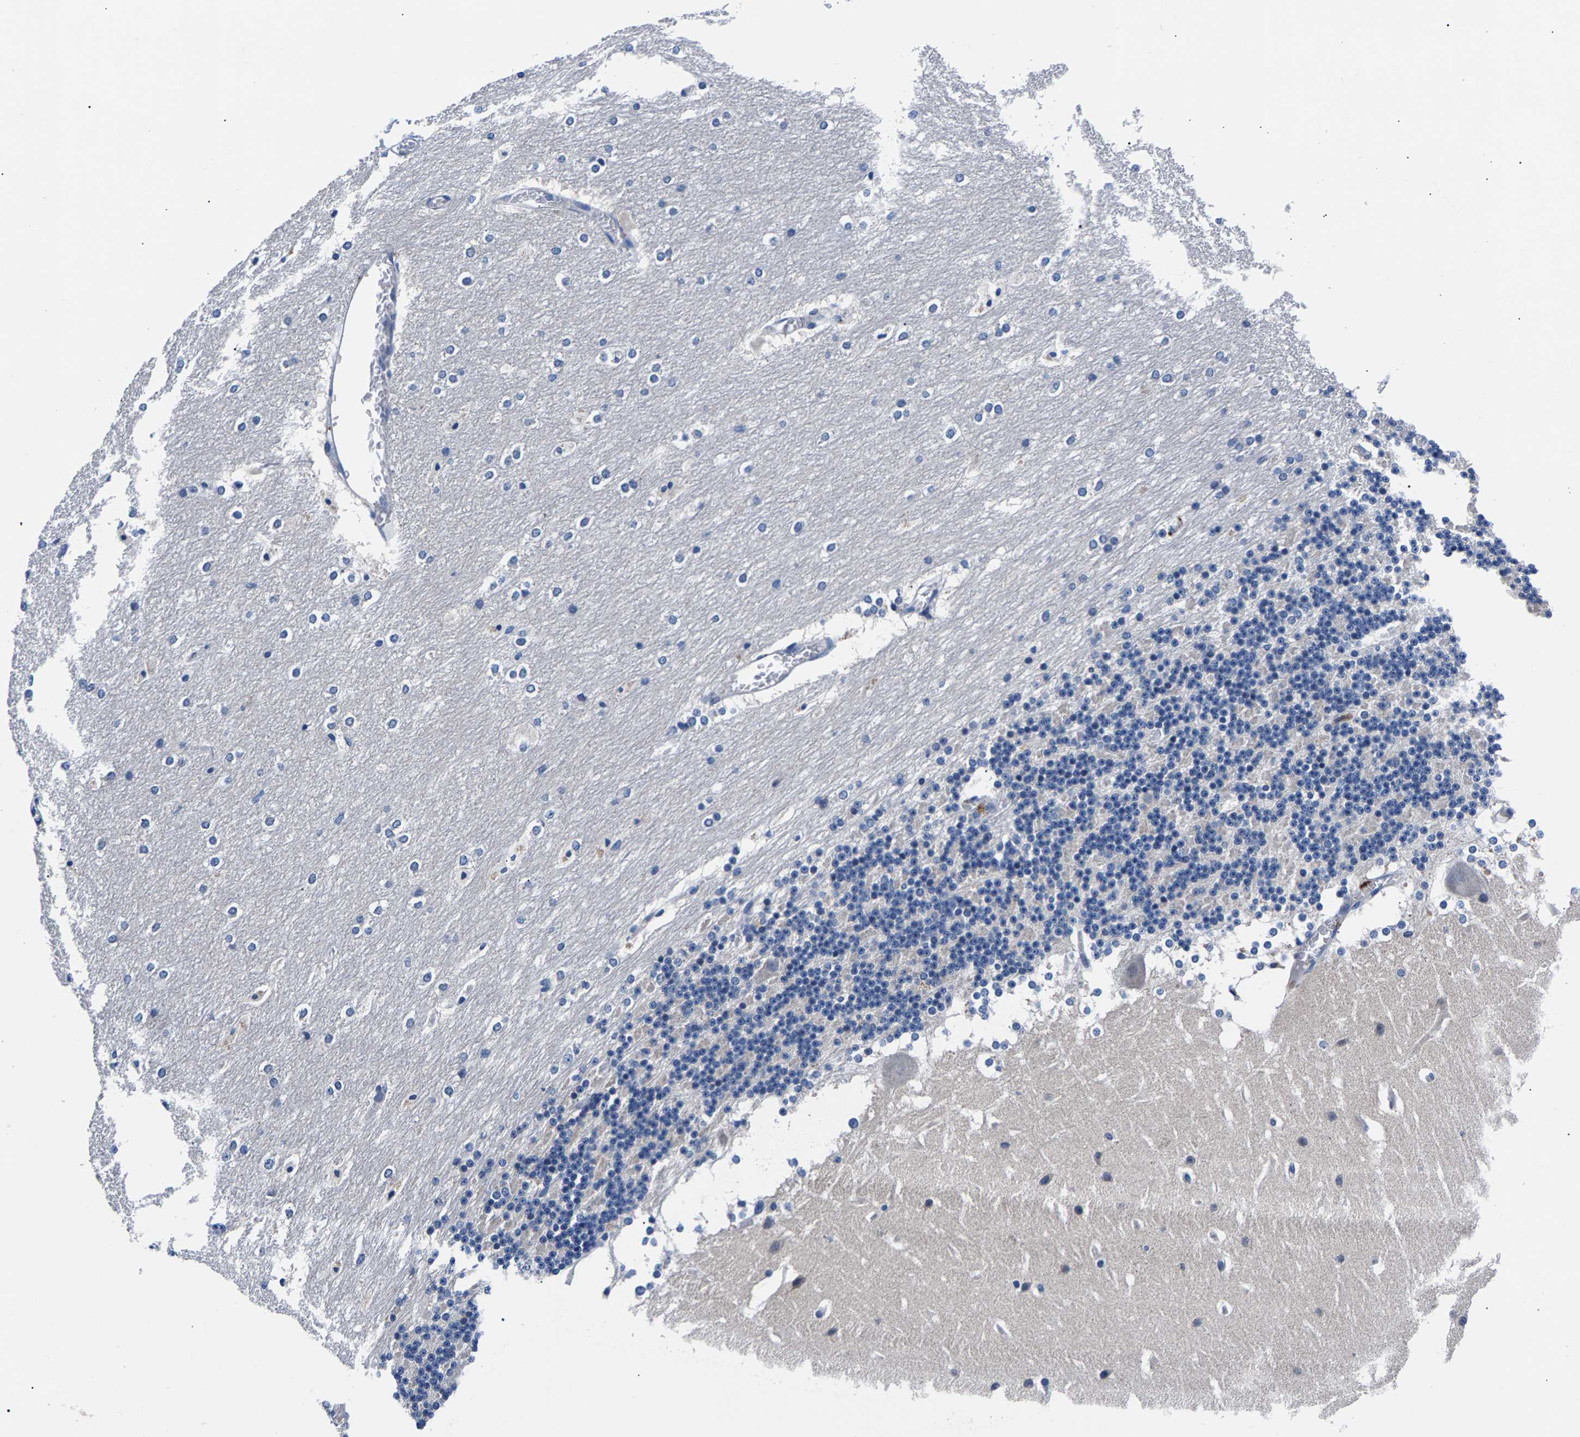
{"staining": {"intensity": "negative", "quantity": "none", "location": "none"}, "tissue": "cerebellum", "cell_type": "Cells in granular layer", "image_type": "normal", "snomed": [{"axis": "morphology", "description": "Normal tissue, NOS"}, {"axis": "topography", "description": "Cerebellum"}], "caption": "Cells in granular layer show no significant protein expression in normal cerebellum. The staining was performed using DAB to visualize the protein expression in brown, while the nuclei were stained in blue with hematoxylin (Magnification: 20x).", "gene": "PHF24", "patient": {"sex": "female", "age": 19}}